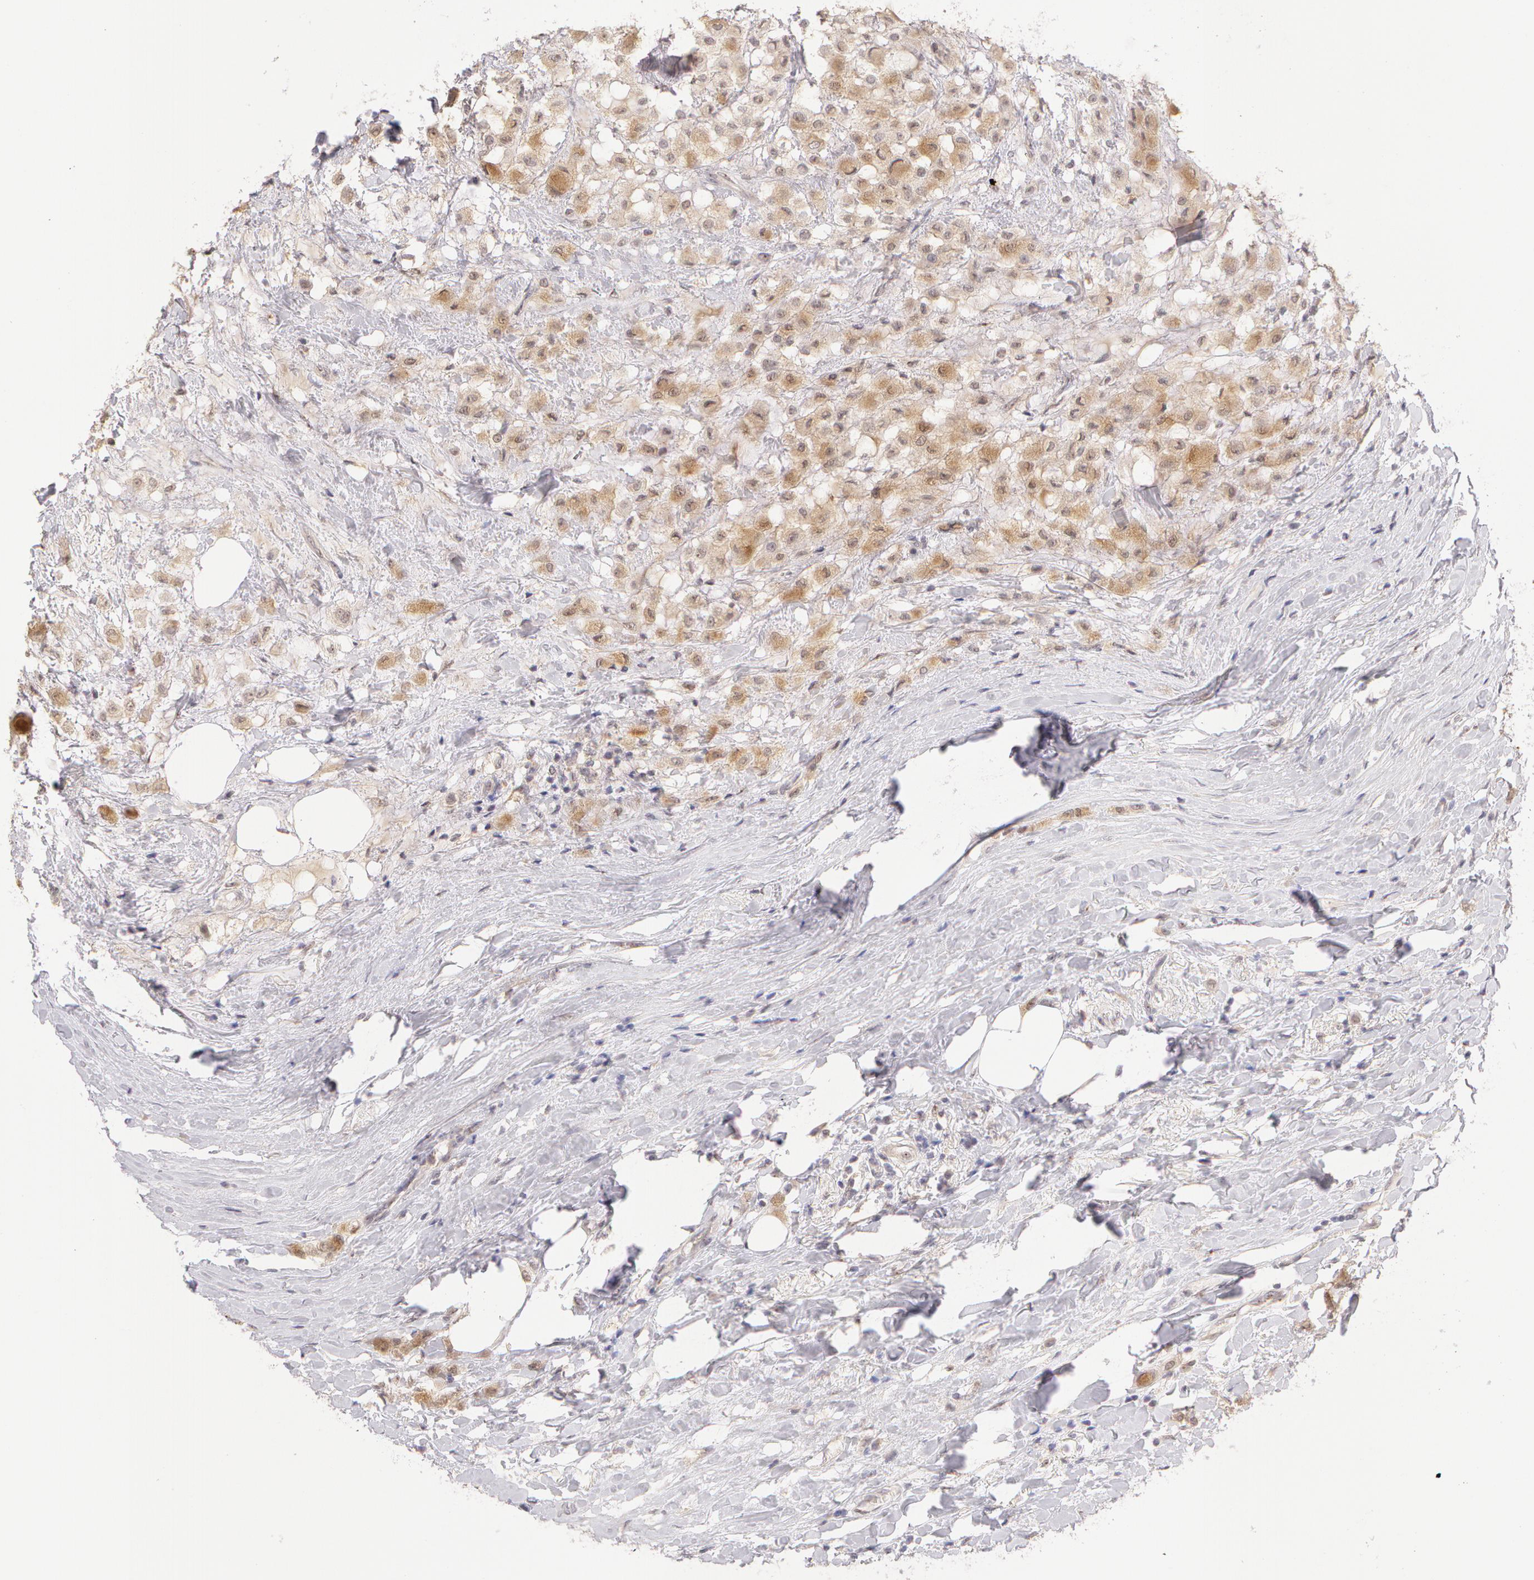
{"staining": {"intensity": "weak", "quantity": ">75%", "location": "cytoplasmic/membranous"}, "tissue": "breast cancer", "cell_type": "Tumor cells", "image_type": "cancer", "snomed": [{"axis": "morphology", "description": "Lobular carcinoma"}, {"axis": "topography", "description": "Breast"}], "caption": "An image of human breast lobular carcinoma stained for a protein reveals weak cytoplasmic/membranous brown staining in tumor cells. (DAB (3,3'-diaminobenzidine) = brown stain, brightfield microscopy at high magnification).", "gene": "ZNF597", "patient": {"sex": "female", "age": 85}}